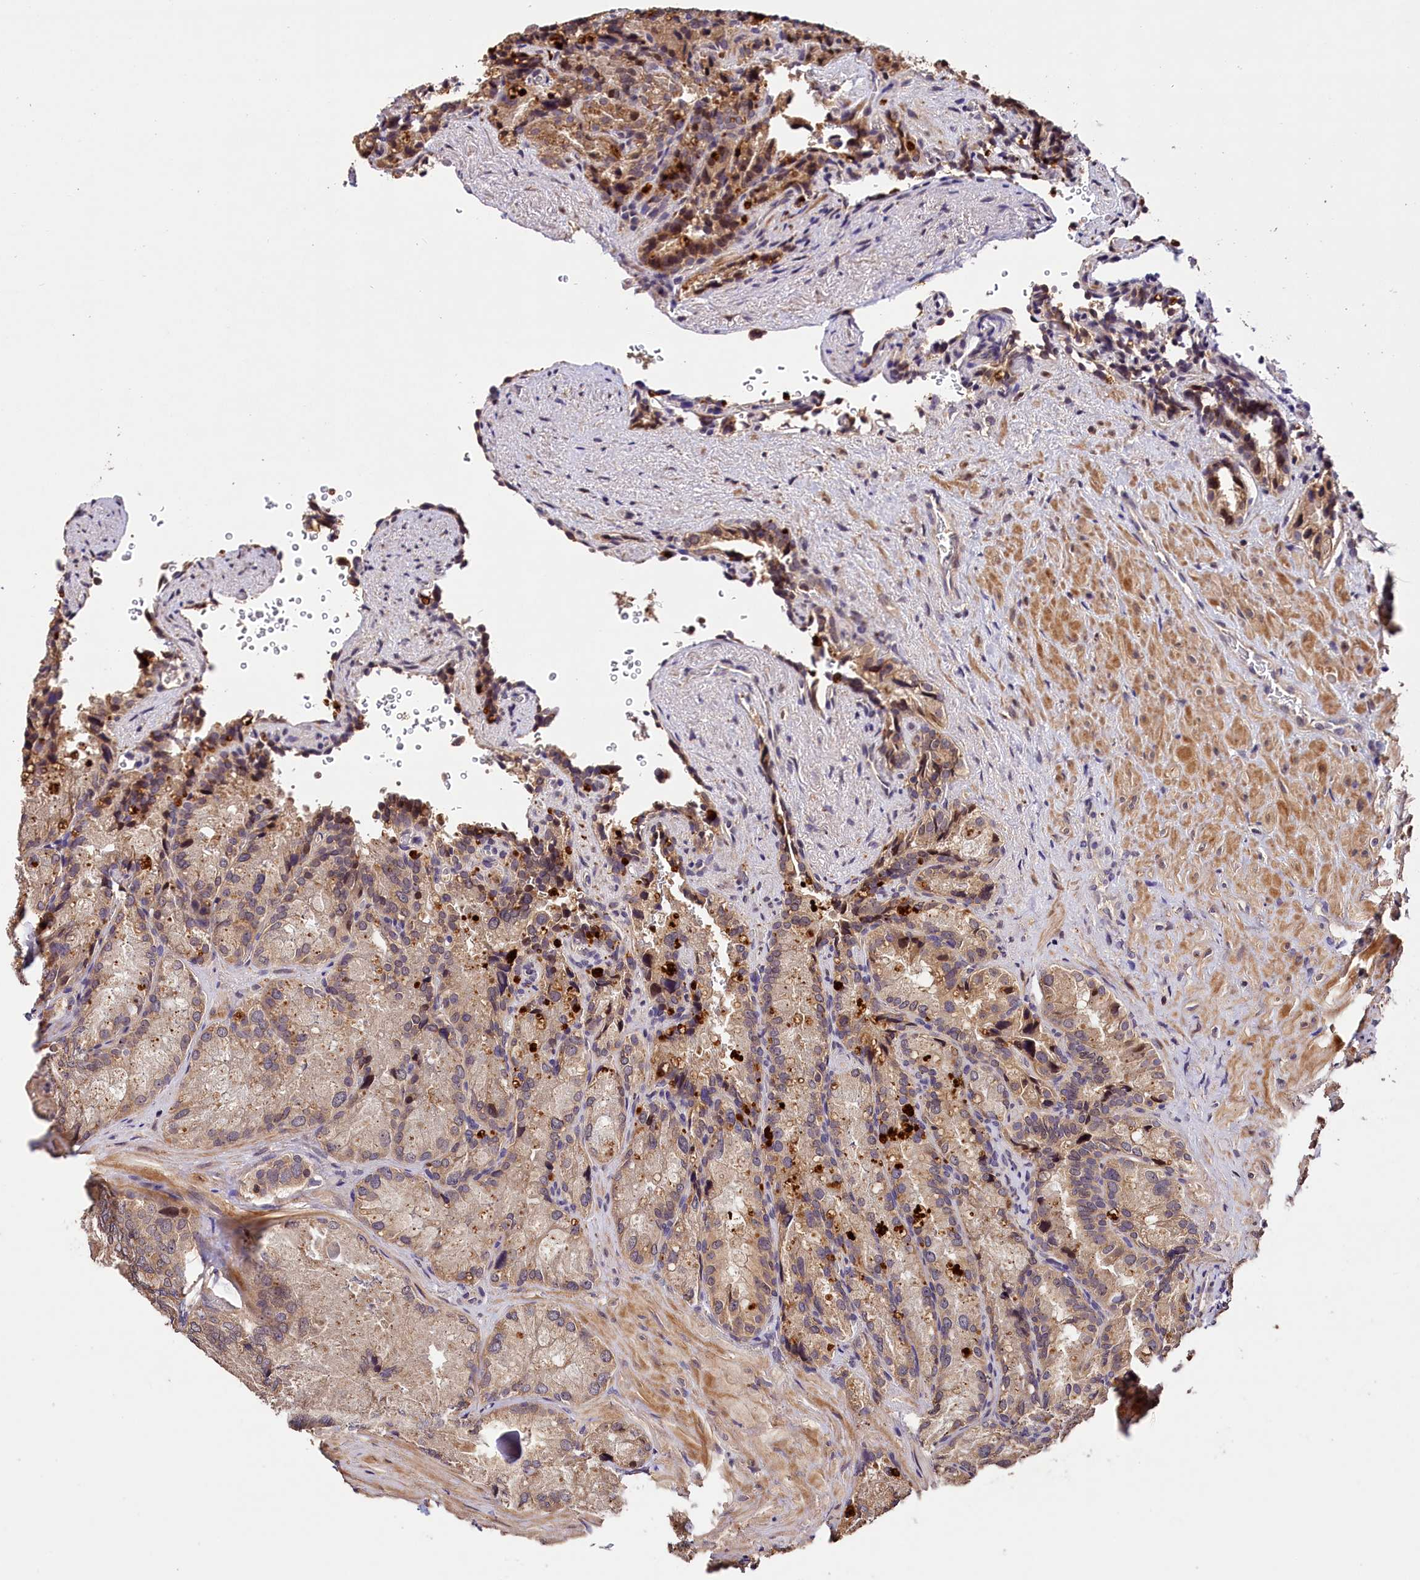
{"staining": {"intensity": "moderate", "quantity": "25%-75%", "location": "cytoplasmic/membranous"}, "tissue": "seminal vesicle", "cell_type": "Glandular cells", "image_type": "normal", "snomed": [{"axis": "morphology", "description": "Normal tissue, NOS"}, {"axis": "topography", "description": "Seminal veicle"}], "caption": "Brown immunohistochemical staining in normal seminal vesicle shows moderate cytoplasmic/membranous positivity in about 25%-75% of glandular cells. The staining is performed using DAB (3,3'-diaminobenzidine) brown chromogen to label protein expression. The nuclei are counter-stained blue using hematoxylin.", "gene": "KPTN", "patient": {"sex": "male", "age": 62}}